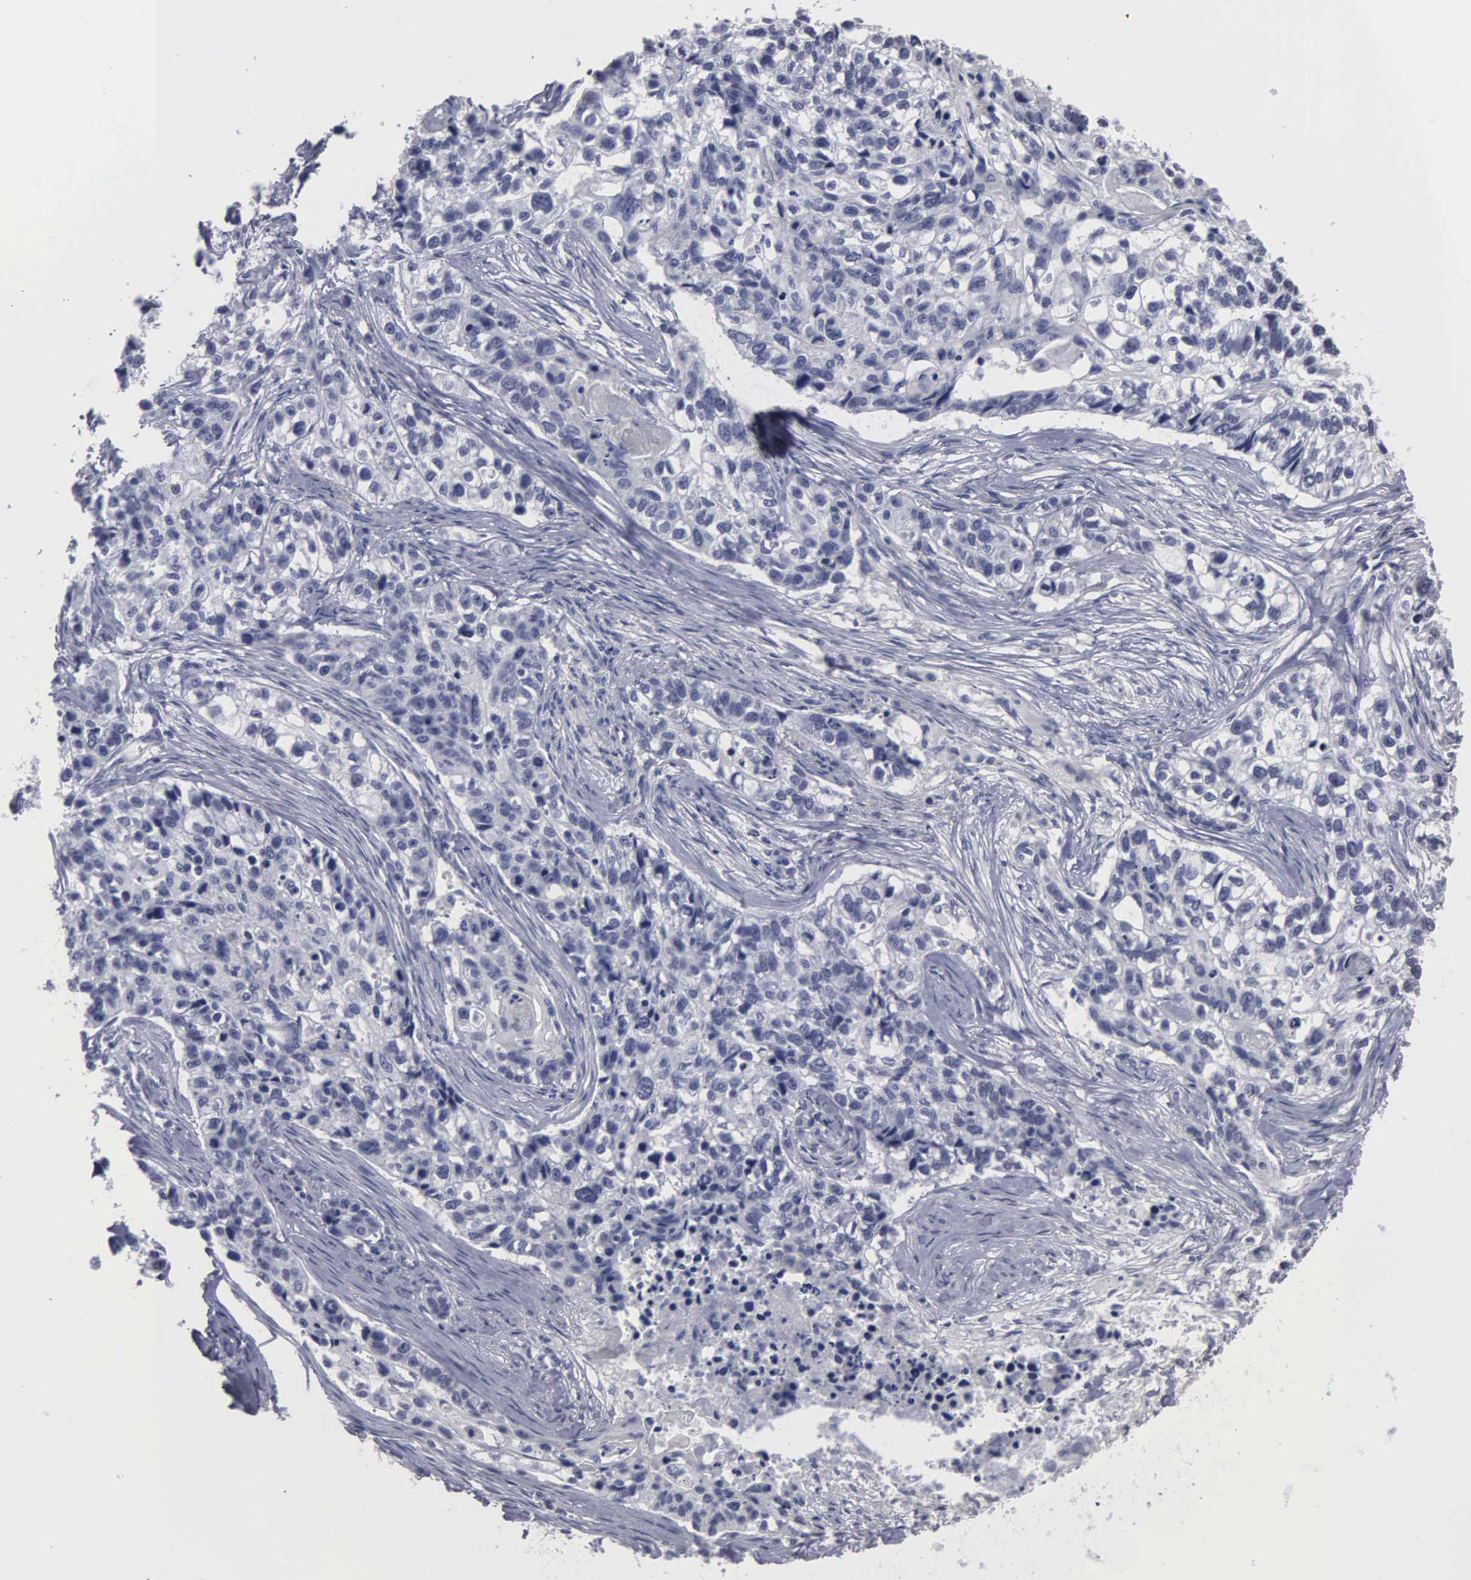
{"staining": {"intensity": "negative", "quantity": "none", "location": "none"}, "tissue": "lung cancer", "cell_type": "Tumor cells", "image_type": "cancer", "snomed": [{"axis": "morphology", "description": "Squamous cell carcinoma, NOS"}, {"axis": "topography", "description": "Lymph node"}, {"axis": "topography", "description": "Lung"}], "caption": "The micrograph displays no significant staining in tumor cells of lung cancer (squamous cell carcinoma).", "gene": "UPB1", "patient": {"sex": "male", "age": 74}}